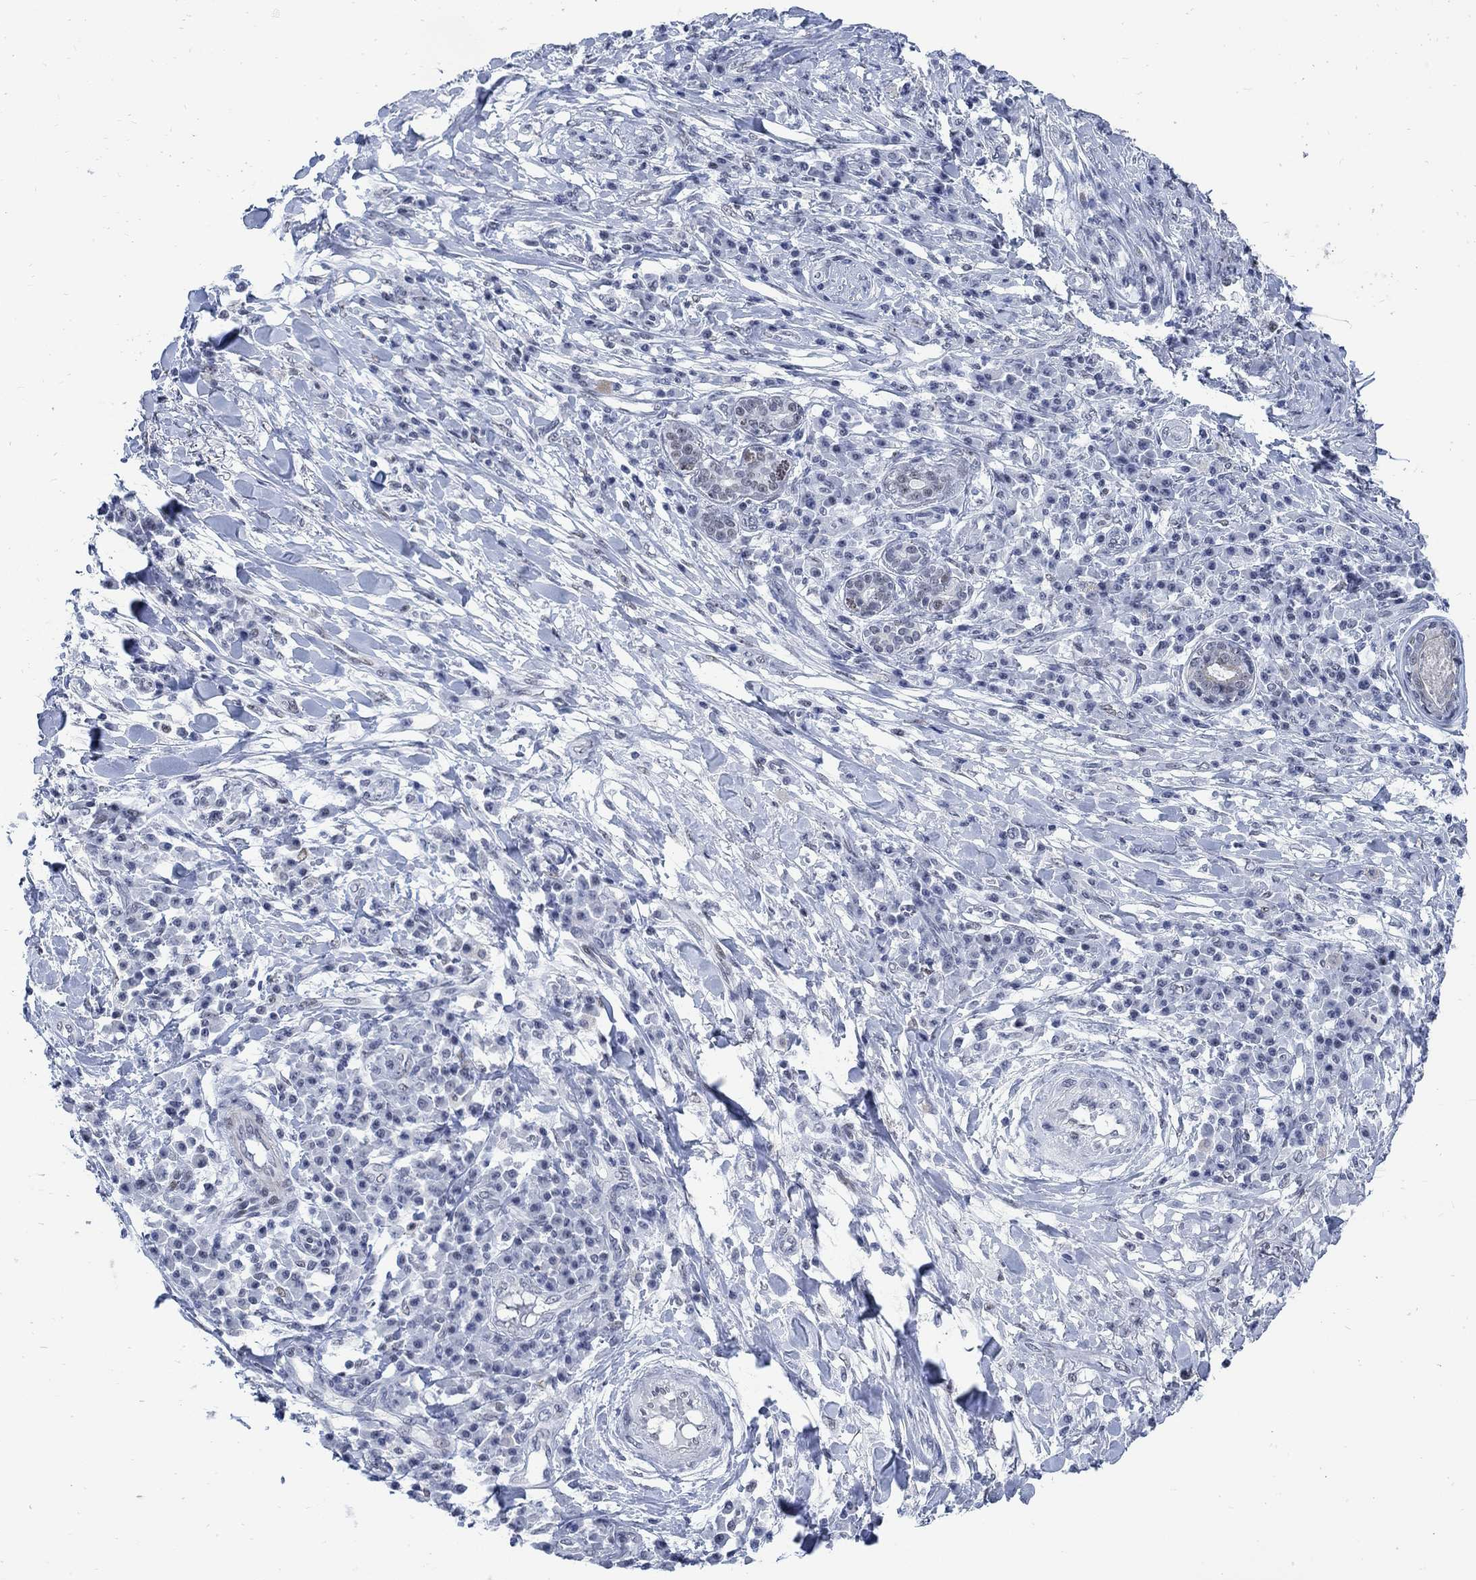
{"staining": {"intensity": "weak", "quantity": "<25%", "location": "cytoplasmic/membranous"}, "tissue": "skin cancer", "cell_type": "Tumor cells", "image_type": "cancer", "snomed": [{"axis": "morphology", "description": "Squamous cell carcinoma, NOS"}, {"axis": "topography", "description": "Skin"}], "caption": "Immunohistochemistry (IHC) image of neoplastic tissue: human squamous cell carcinoma (skin) stained with DAB reveals no significant protein positivity in tumor cells.", "gene": "DLK1", "patient": {"sex": "male", "age": 92}}